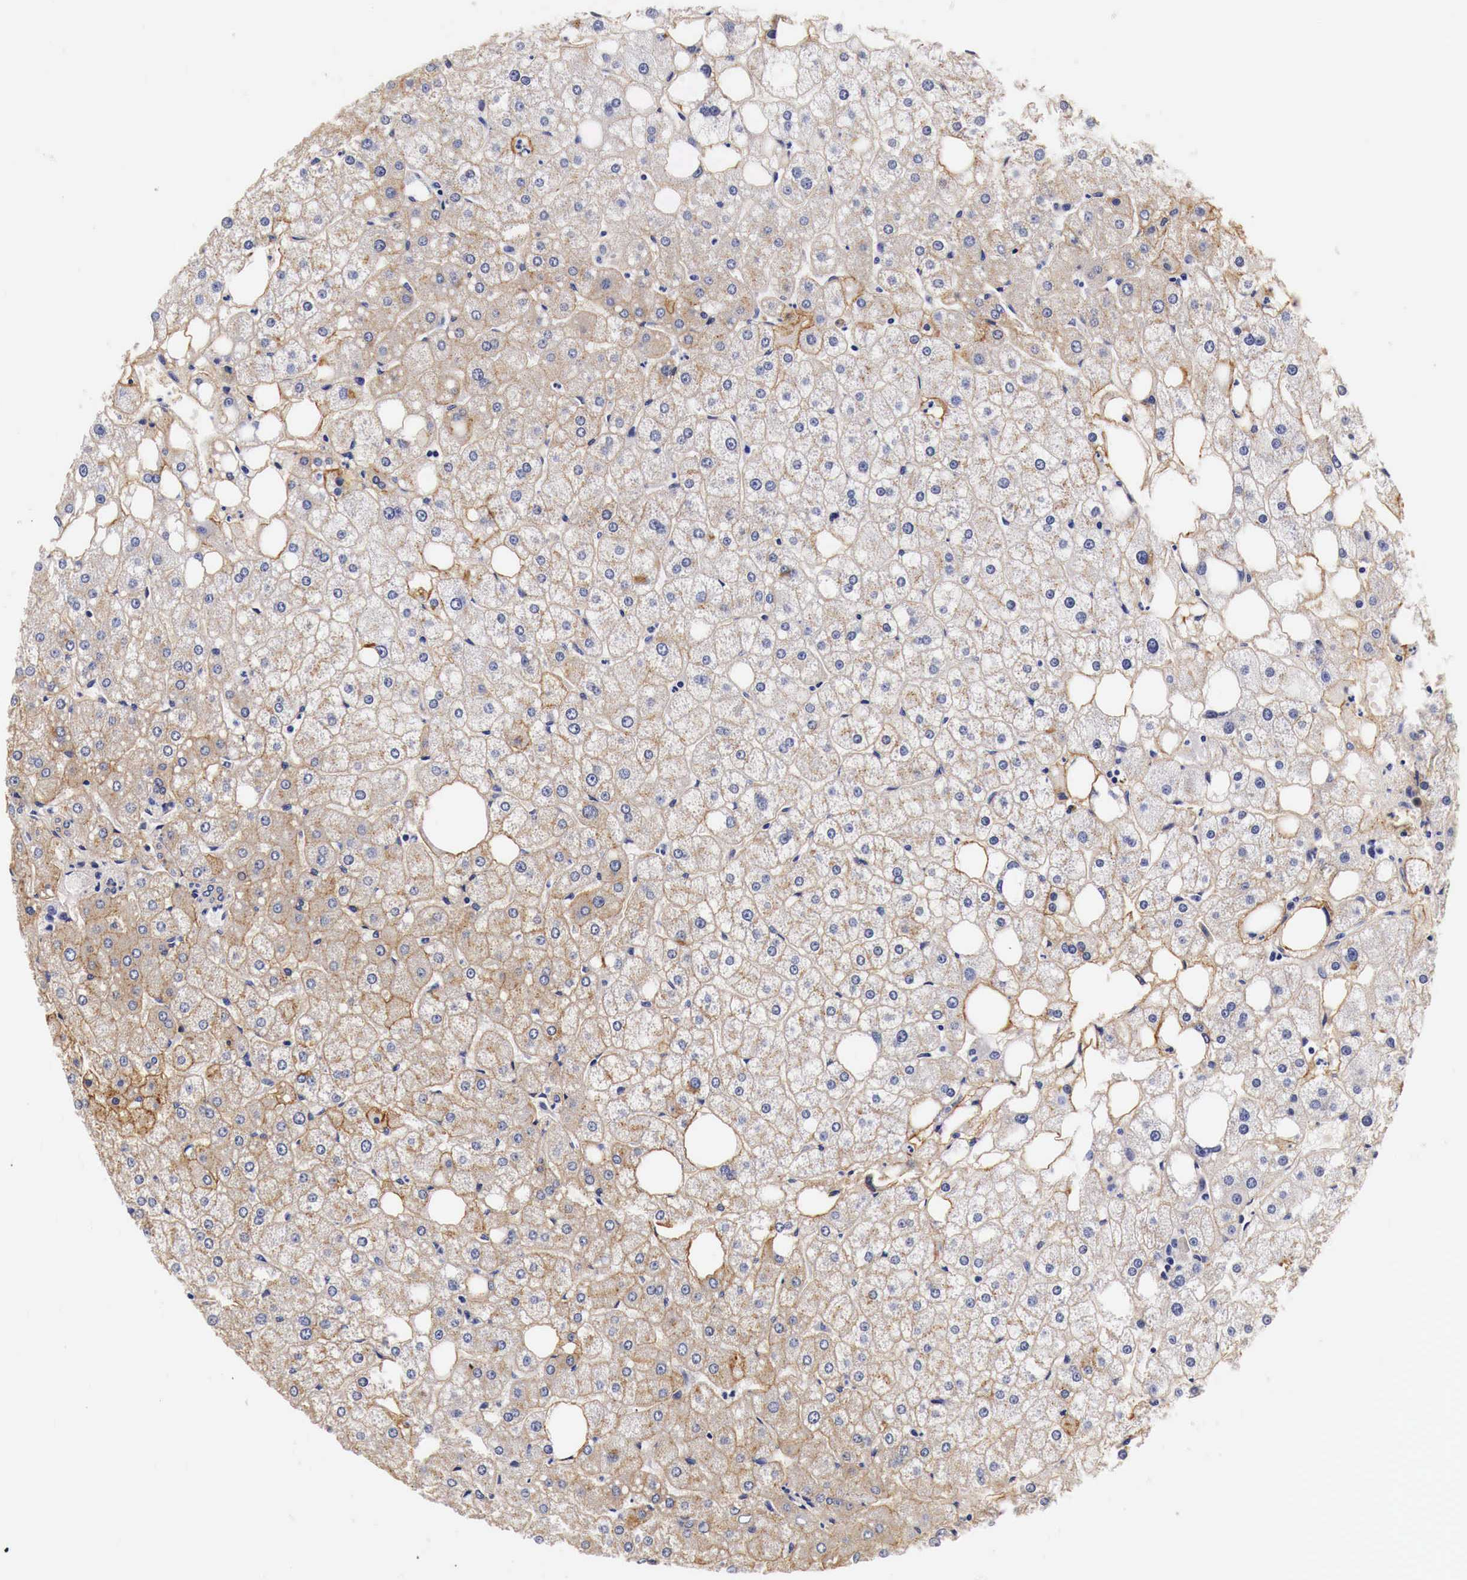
{"staining": {"intensity": "moderate", "quantity": "25%-75%", "location": "cytoplasmic/membranous"}, "tissue": "liver", "cell_type": "Cholangiocytes", "image_type": "normal", "snomed": [{"axis": "morphology", "description": "Normal tissue, NOS"}, {"axis": "topography", "description": "Liver"}], "caption": "Immunohistochemistry (IHC) of unremarkable liver reveals medium levels of moderate cytoplasmic/membranous staining in about 25%-75% of cholangiocytes.", "gene": "EGFR", "patient": {"sex": "male", "age": 35}}